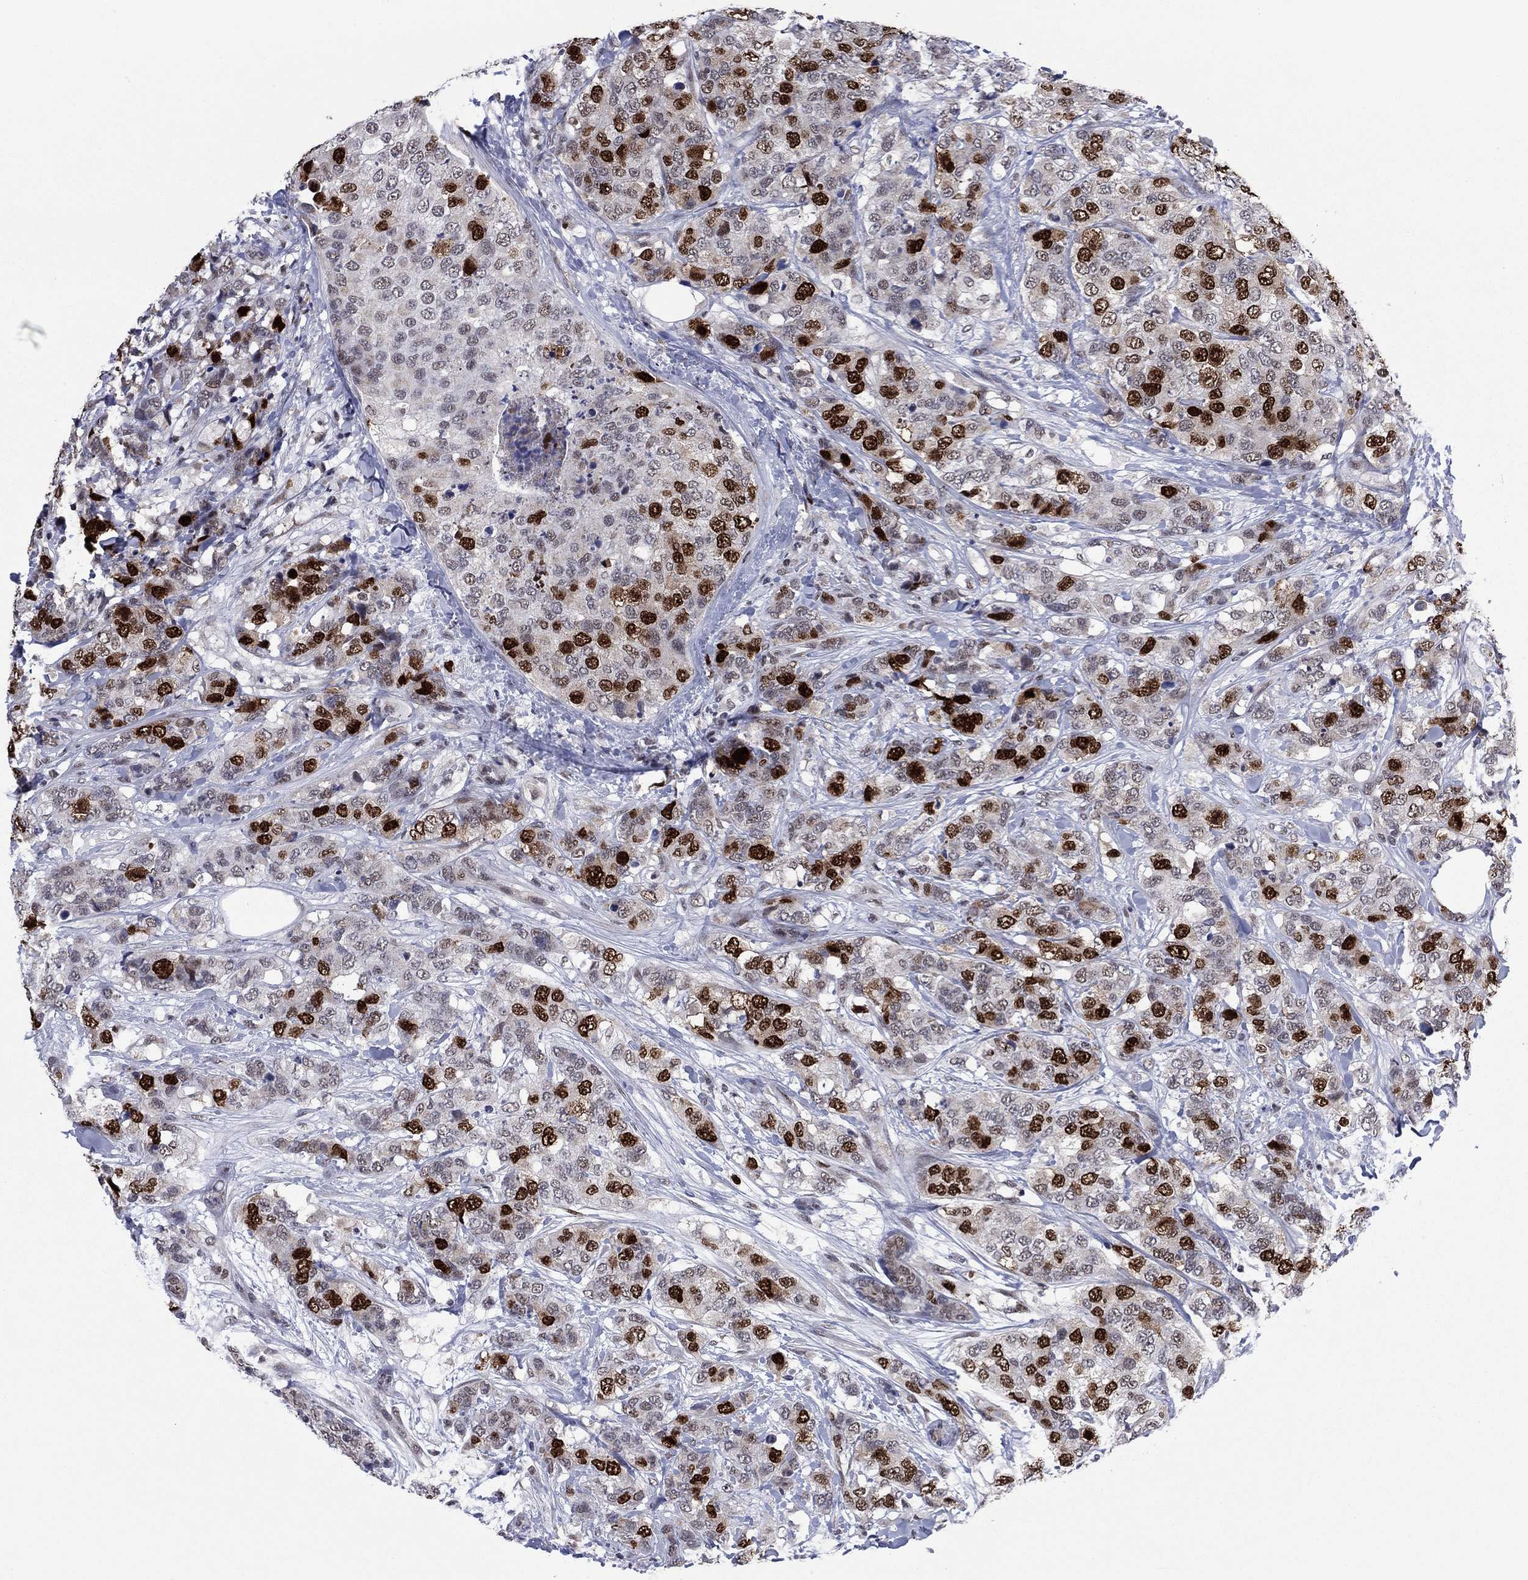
{"staining": {"intensity": "strong", "quantity": "25%-75%", "location": "nuclear"}, "tissue": "breast cancer", "cell_type": "Tumor cells", "image_type": "cancer", "snomed": [{"axis": "morphology", "description": "Lobular carcinoma"}, {"axis": "topography", "description": "Breast"}], "caption": "Brown immunohistochemical staining in human breast cancer shows strong nuclear positivity in about 25%-75% of tumor cells.", "gene": "CDCA5", "patient": {"sex": "female", "age": 59}}